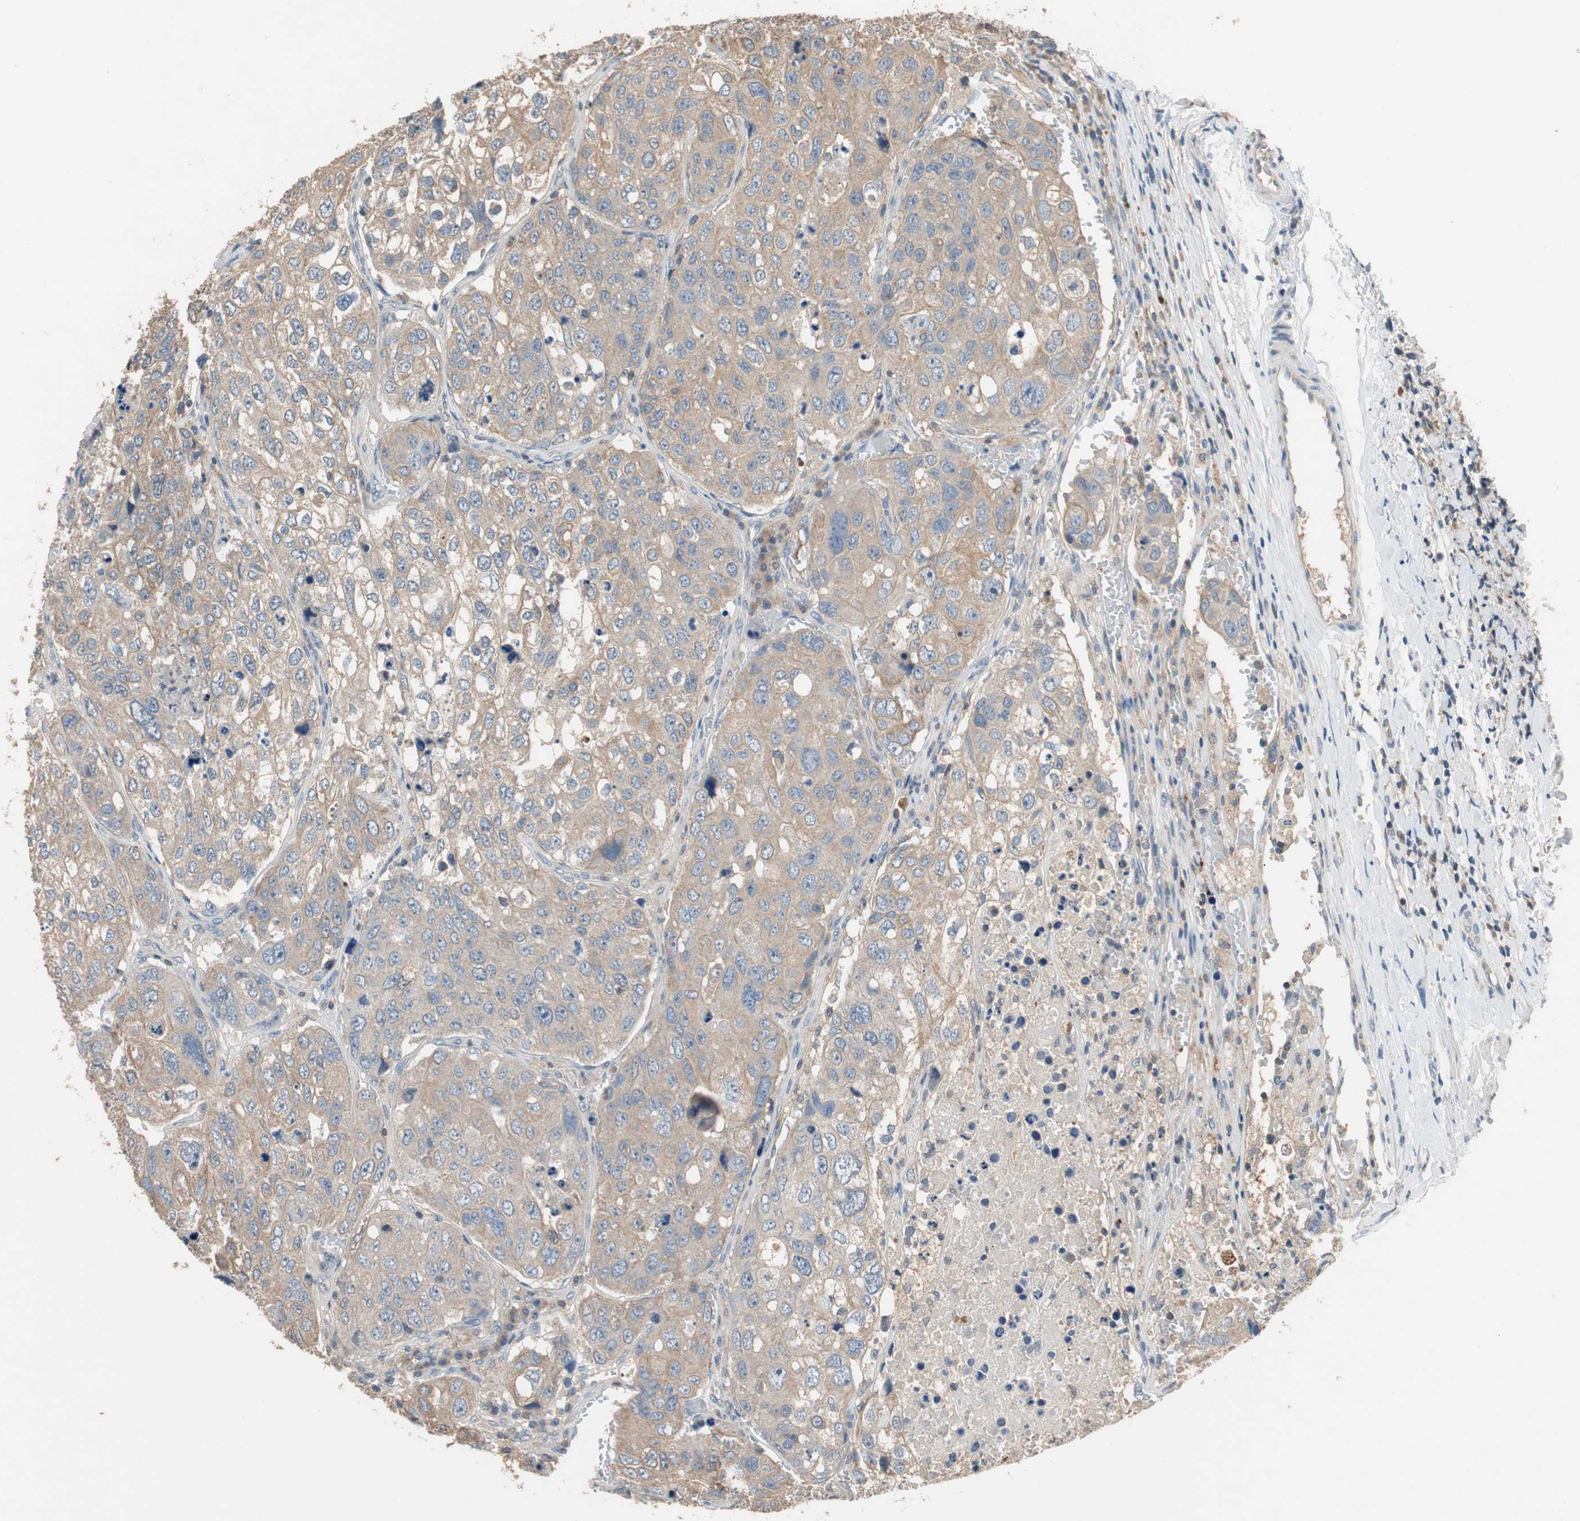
{"staining": {"intensity": "moderate", "quantity": ">75%", "location": "cytoplasmic/membranous"}, "tissue": "urothelial cancer", "cell_type": "Tumor cells", "image_type": "cancer", "snomed": [{"axis": "morphology", "description": "Urothelial carcinoma, High grade"}, {"axis": "topography", "description": "Lymph node"}, {"axis": "topography", "description": "Urinary bladder"}], "caption": "There is medium levels of moderate cytoplasmic/membranous expression in tumor cells of high-grade urothelial carcinoma, as demonstrated by immunohistochemical staining (brown color).", "gene": "ADAP1", "patient": {"sex": "male", "age": 51}}